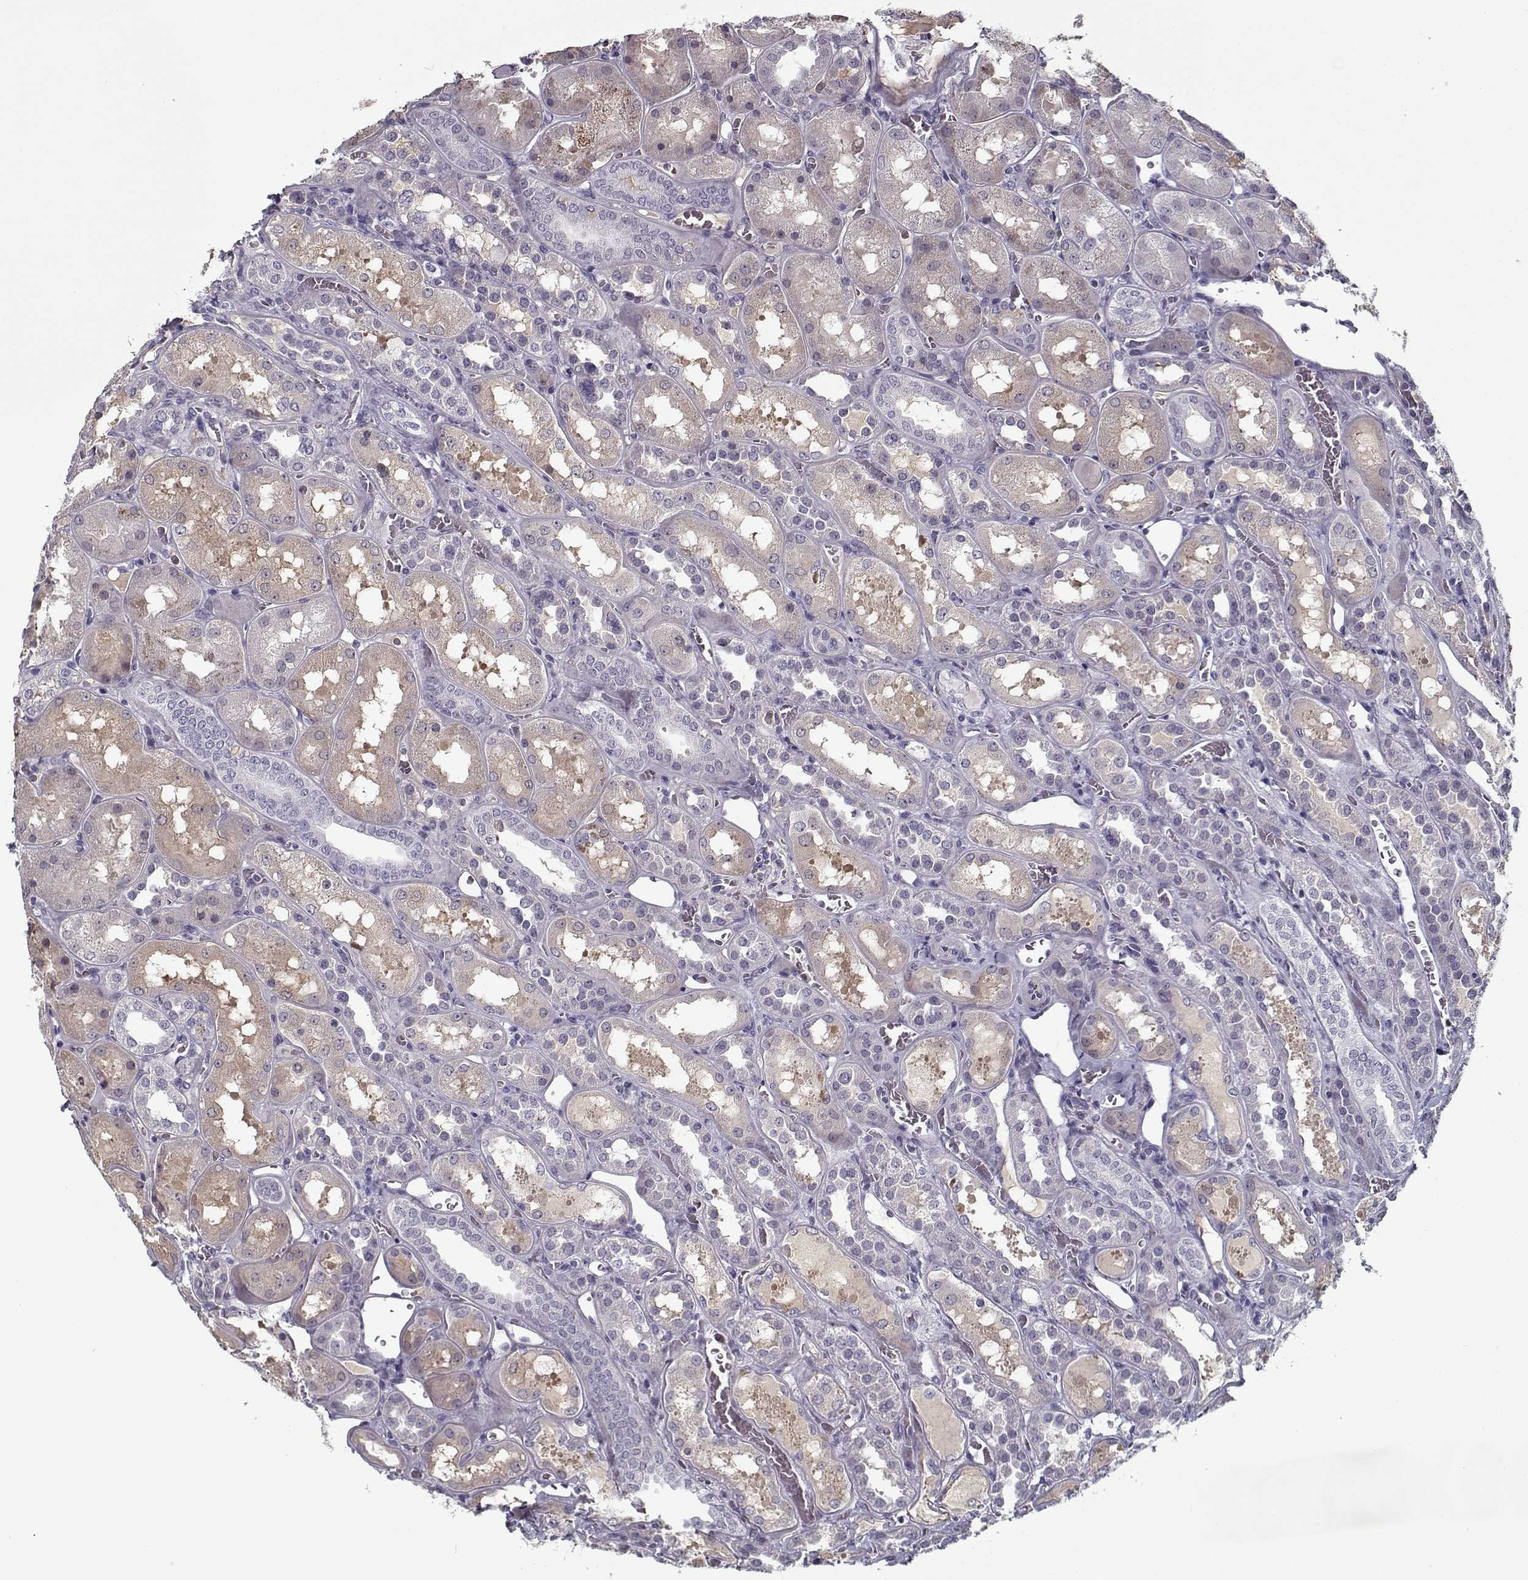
{"staining": {"intensity": "negative", "quantity": "none", "location": "none"}, "tissue": "kidney", "cell_type": "Cells in glomeruli", "image_type": "normal", "snomed": [{"axis": "morphology", "description": "Normal tissue, NOS"}, {"axis": "topography", "description": "Kidney"}], "caption": "IHC of normal kidney shows no positivity in cells in glomeruli.", "gene": "SPACA9", "patient": {"sex": "male", "age": 73}}